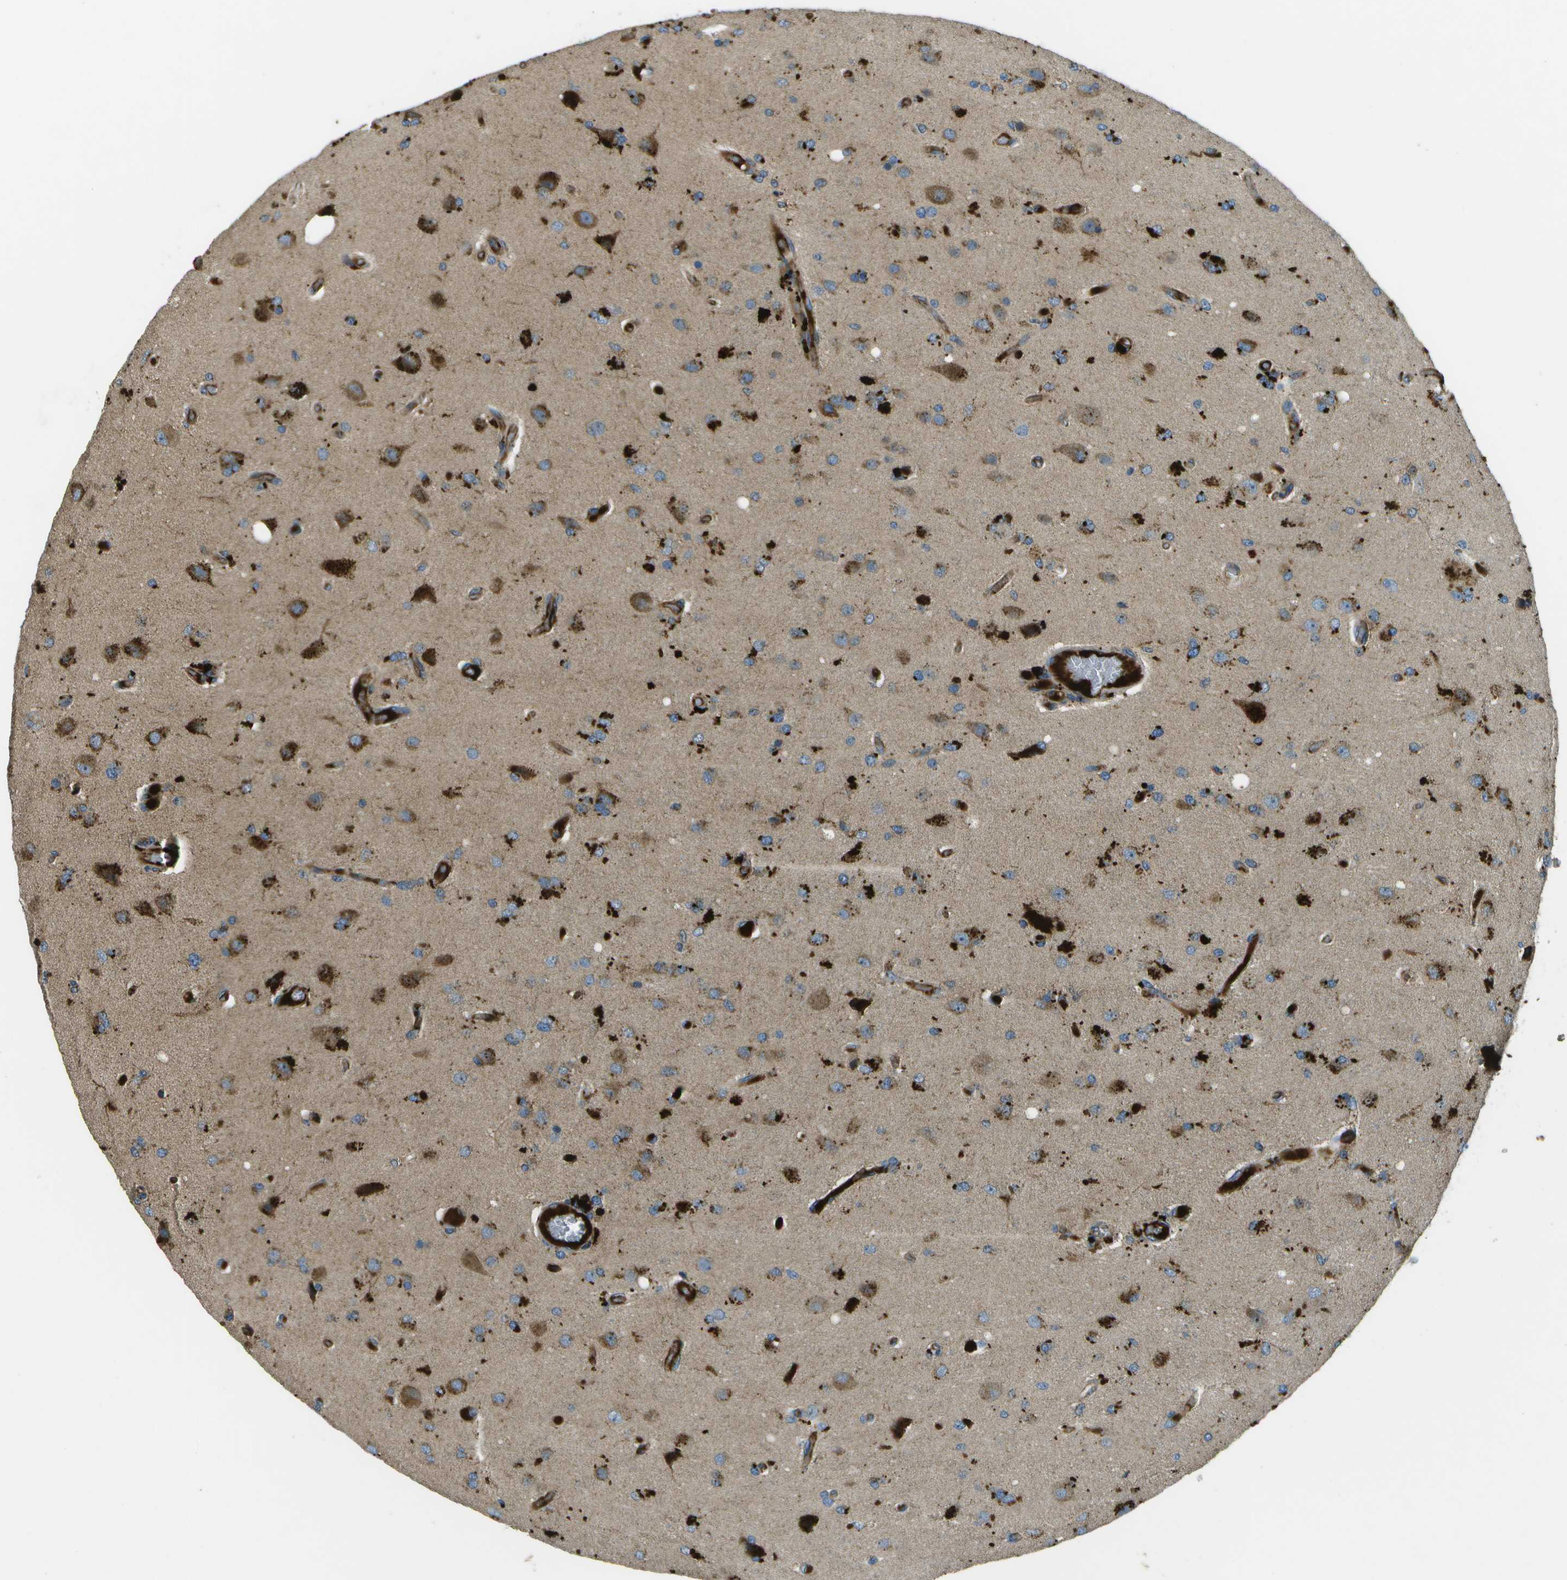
{"staining": {"intensity": "strong", "quantity": "25%-75%", "location": "cytoplasmic/membranous"}, "tissue": "glioma", "cell_type": "Tumor cells", "image_type": "cancer", "snomed": [{"axis": "morphology", "description": "Normal tissue, NOS"}, {"axis": "morphology", "description": "Glioma, malignant, High grade"}, {"axis": "topography", "description": "Cerebral cortex"}], "caption": "IHC (DAB (3,3'-diaminobenzidine)) staining of glioma demonstrates strong cytoplasmic/membranous protein expression in about 25%-75% of tumor cells.", "gene": "PXYLP1", "patient": {"sex": "male", "age": 77}}